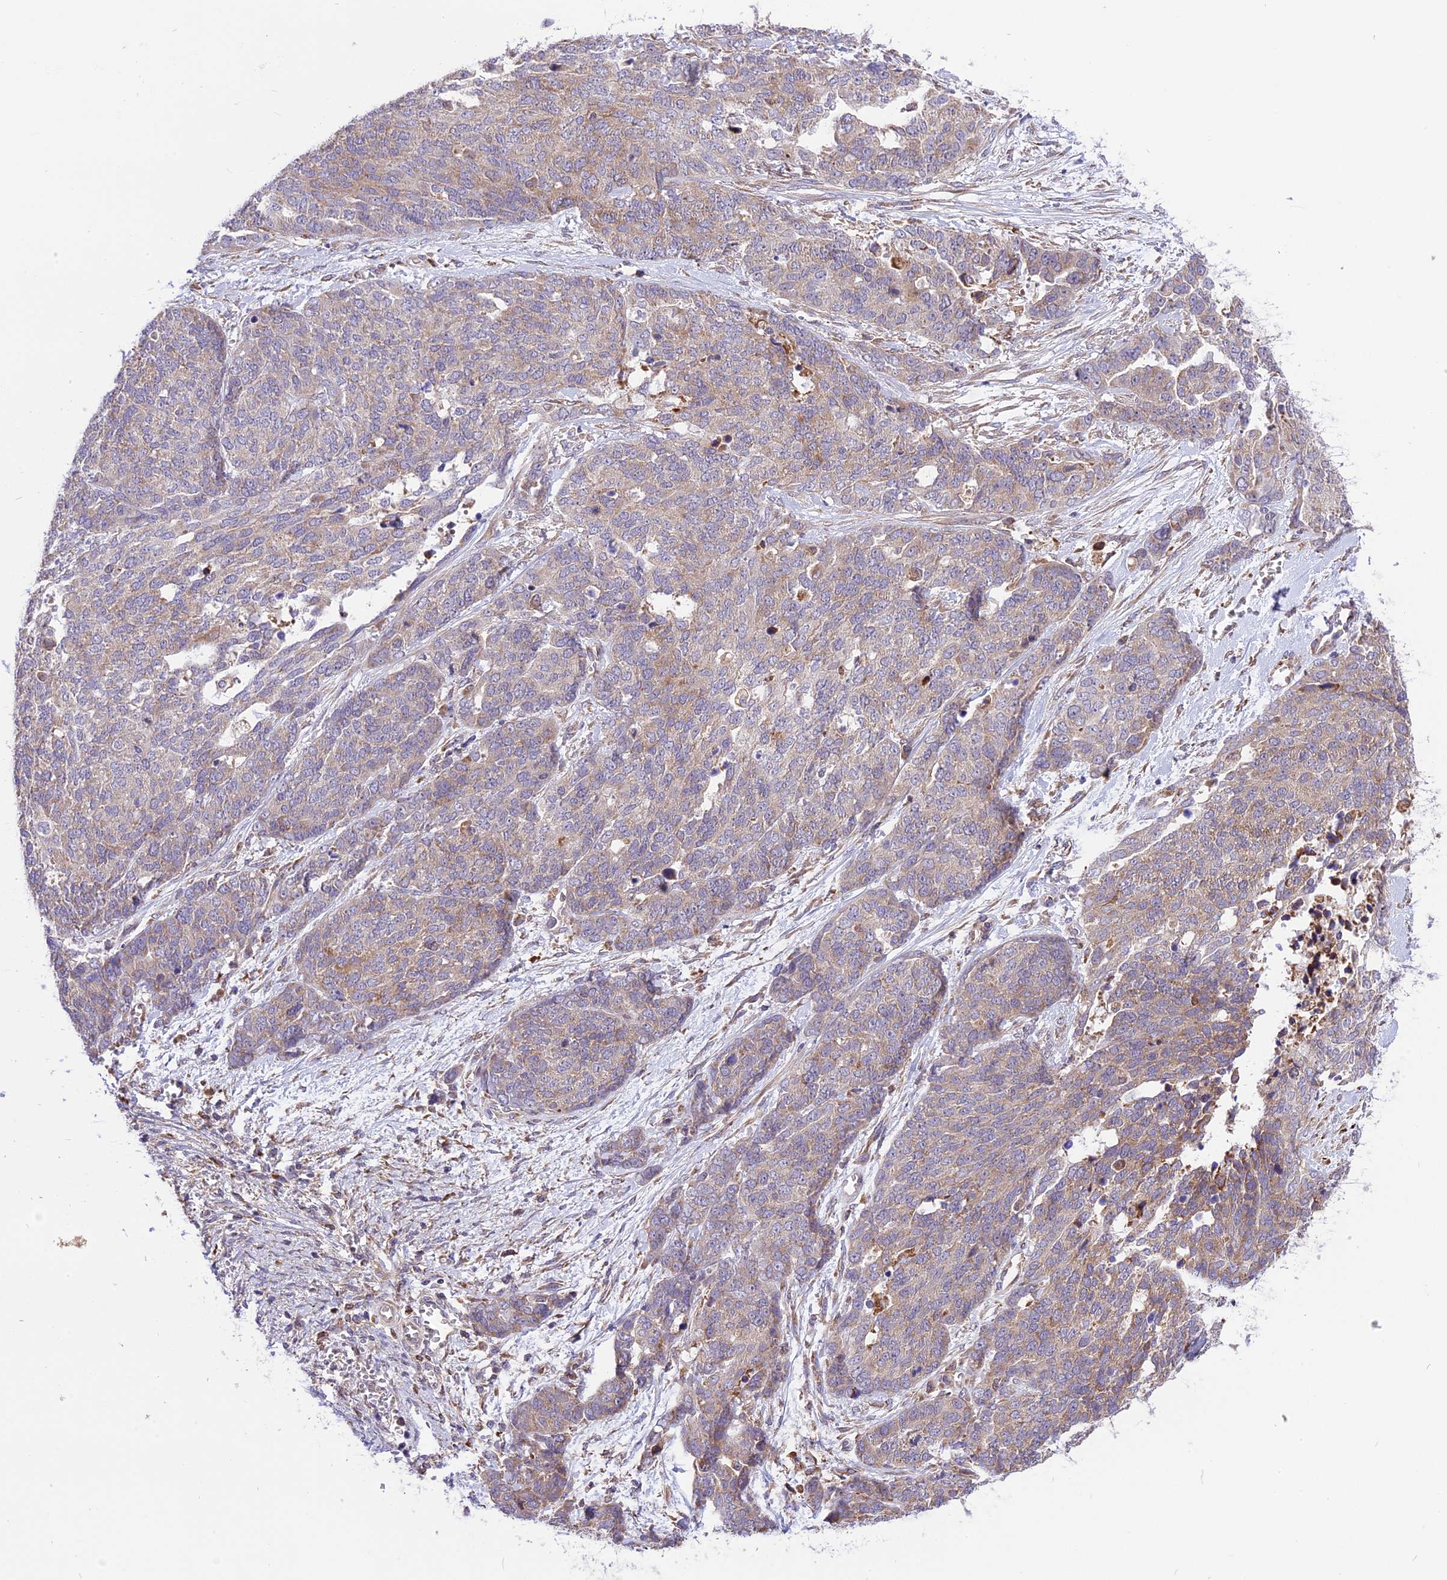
{"staining": {"intensity": "weak", "quantity": "25%-75%", "location": "cytoplasmic/membranous"}, "tissue": "ovarian cancer", "cell_type": "Tumor cells", "image_type": "cancer", "snomed": [{"axis": "morphology", "description": "Cystadenocarcinoma, serous, NOS"}, {"axis": "topography", "description": "Ovary"}], "caption": "Protein analysis of serous cystadenocarcinoma (ovarian) tissue demonstrates weak cytoplasmic/membranous staining in about 25%-75% of tumor cells.", "gene": "ARMCX6", "patient": {"sex": "female", "age": 44}}